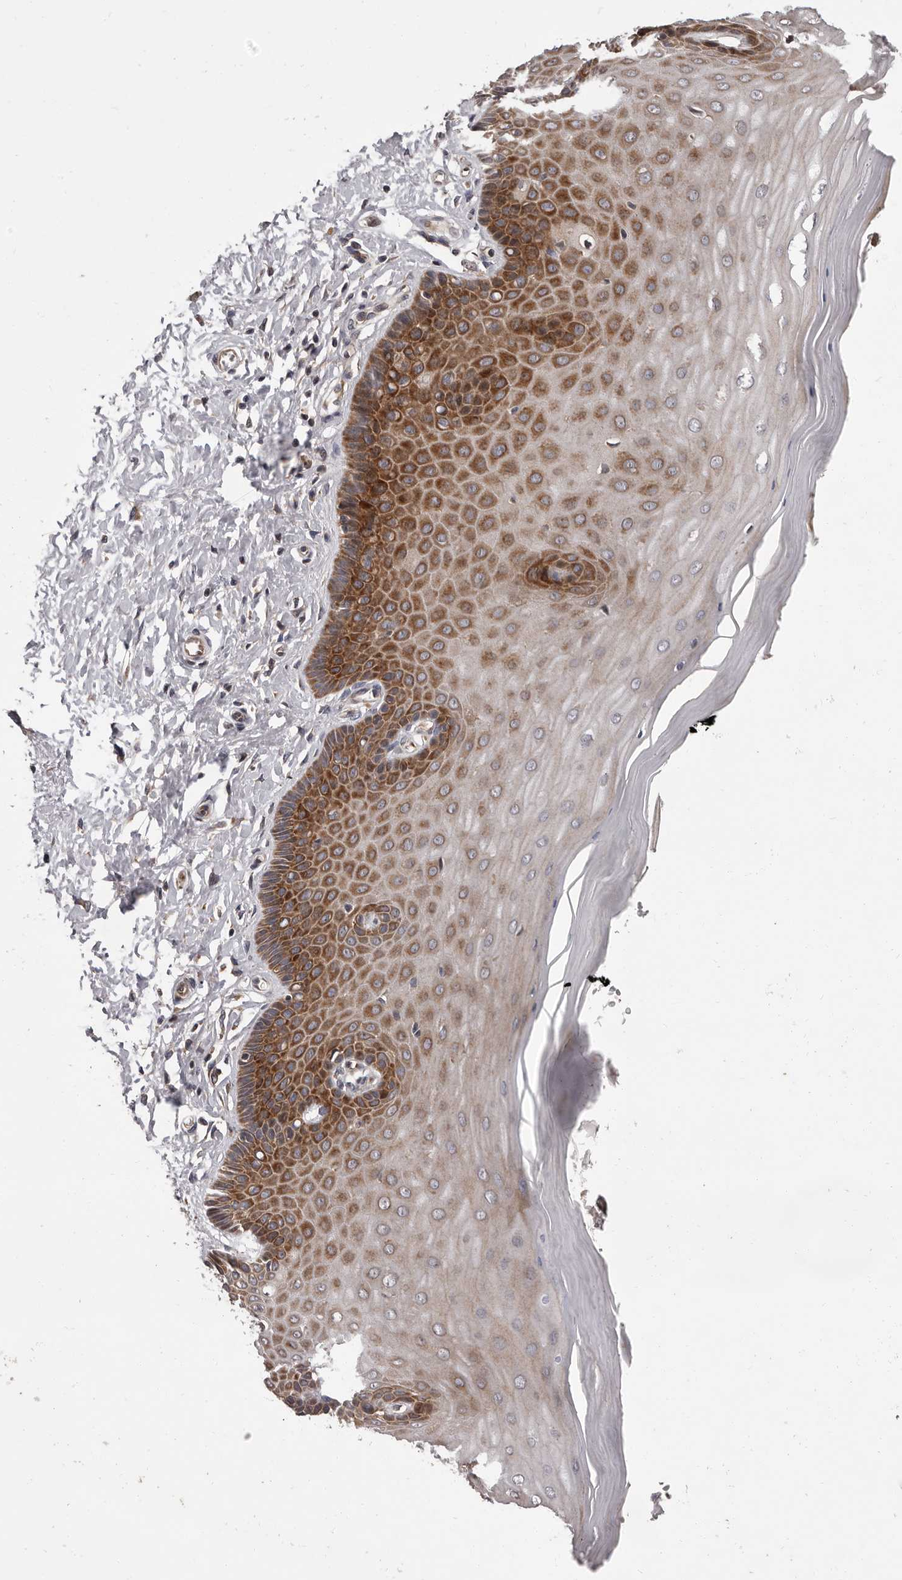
{"staining": {"intensity": "moderate", "quantity": ">75%", "location": "cytoplasmic/membranous"}, "tissue": "cervix", "cell_type": "Glandular cells", "image_type": "normal", "snomed": [{"axis": "morphology", "description": "Normal tissue, NOS"}, {"axis": "topography", "description": "Cervix"}], "caption": "Cervix stained with IHC demonstrates moderate cytoplasmic/membranous staining in about >75% of glandular cells.", "gene": "VPS37A", "patient": {"sex": "female", "age": 55}}